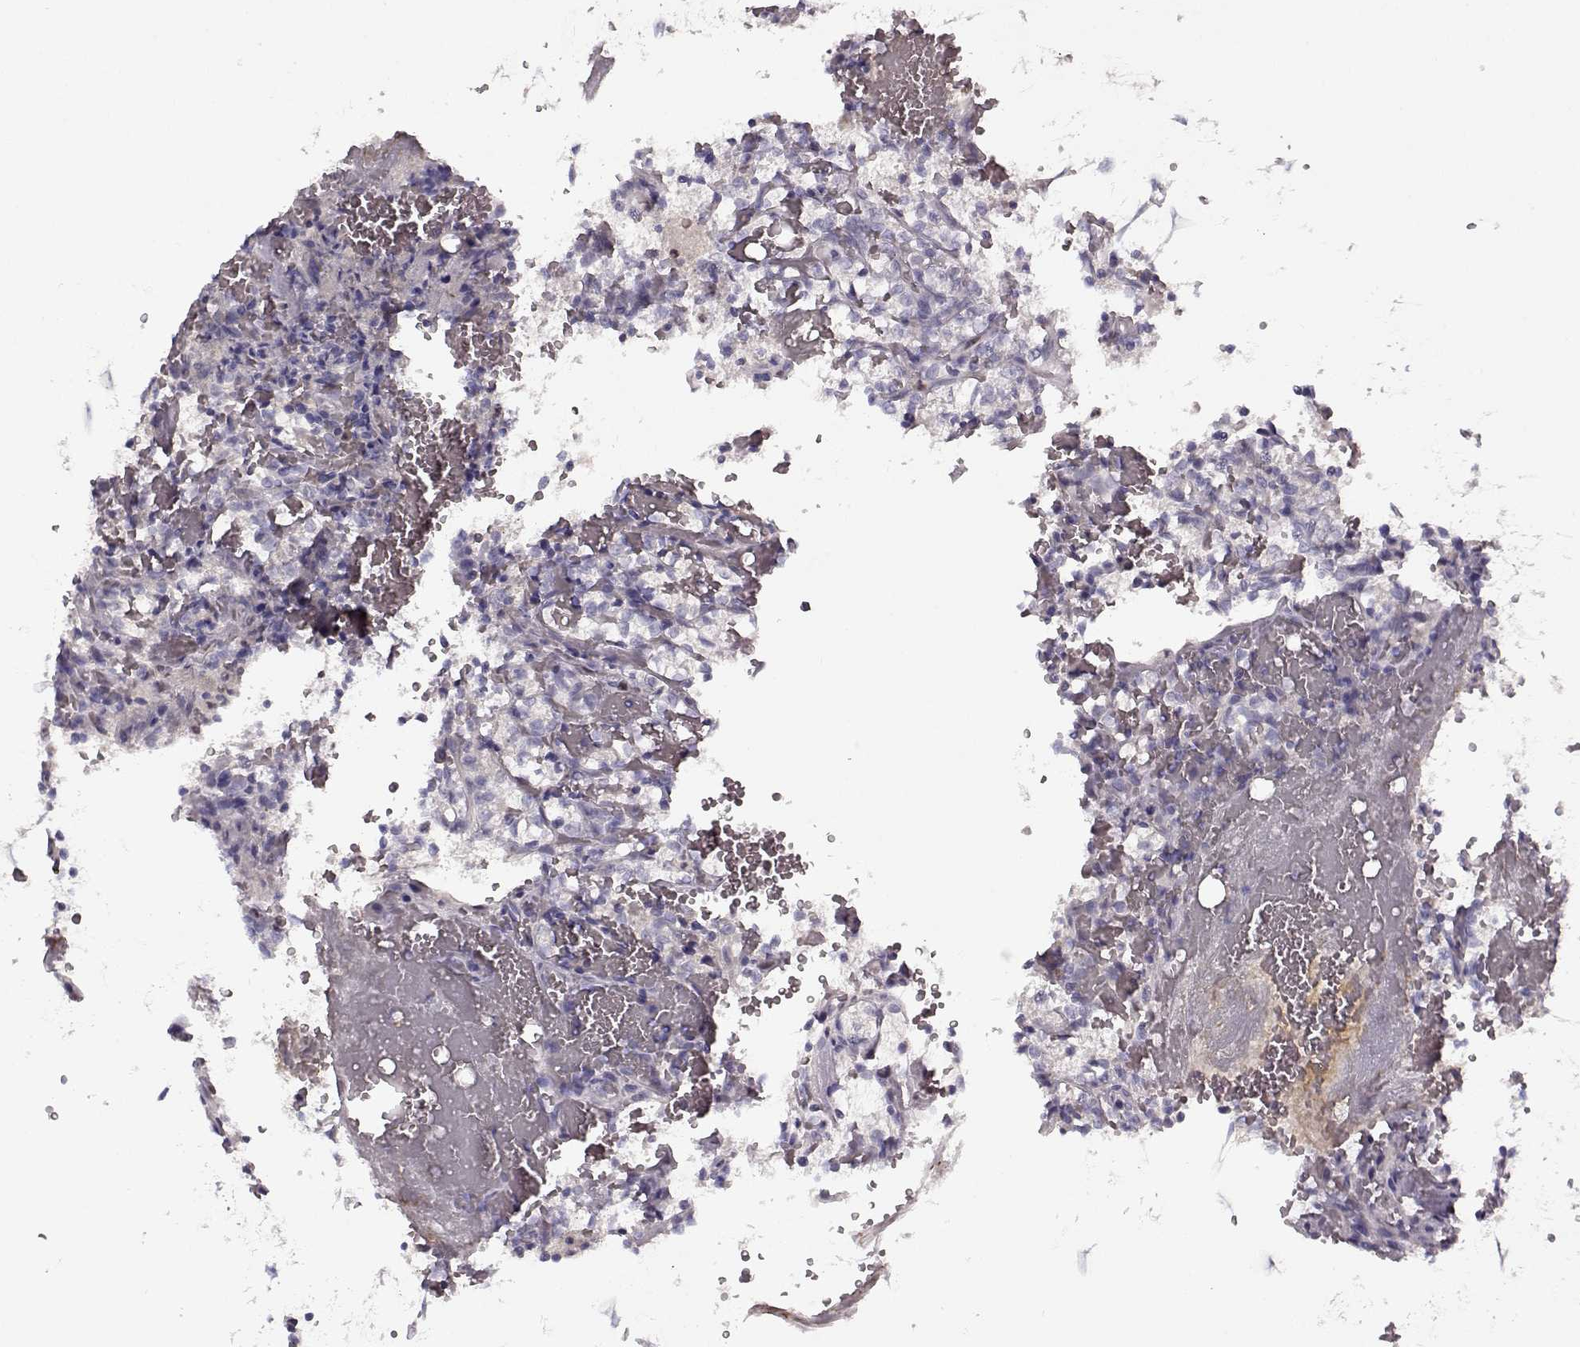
{"staining": {"intensity": "negative", "quantity": "none", "location": "none"}, "tissue": "renal cancer", "cell_type": "Tumor cells", "image_type": "cancer", "snomed": [{"axis": "morphology", "description": "Adenocarcinoma, NOS"}, {"axis": "topography", "description": "Kidney"}], "caption": "Tumor cells are negative for brown protein staining in adenocarcinoma (renal).", "gene": "CNGA3", "patient": {"sex": "female", "age": 69}}